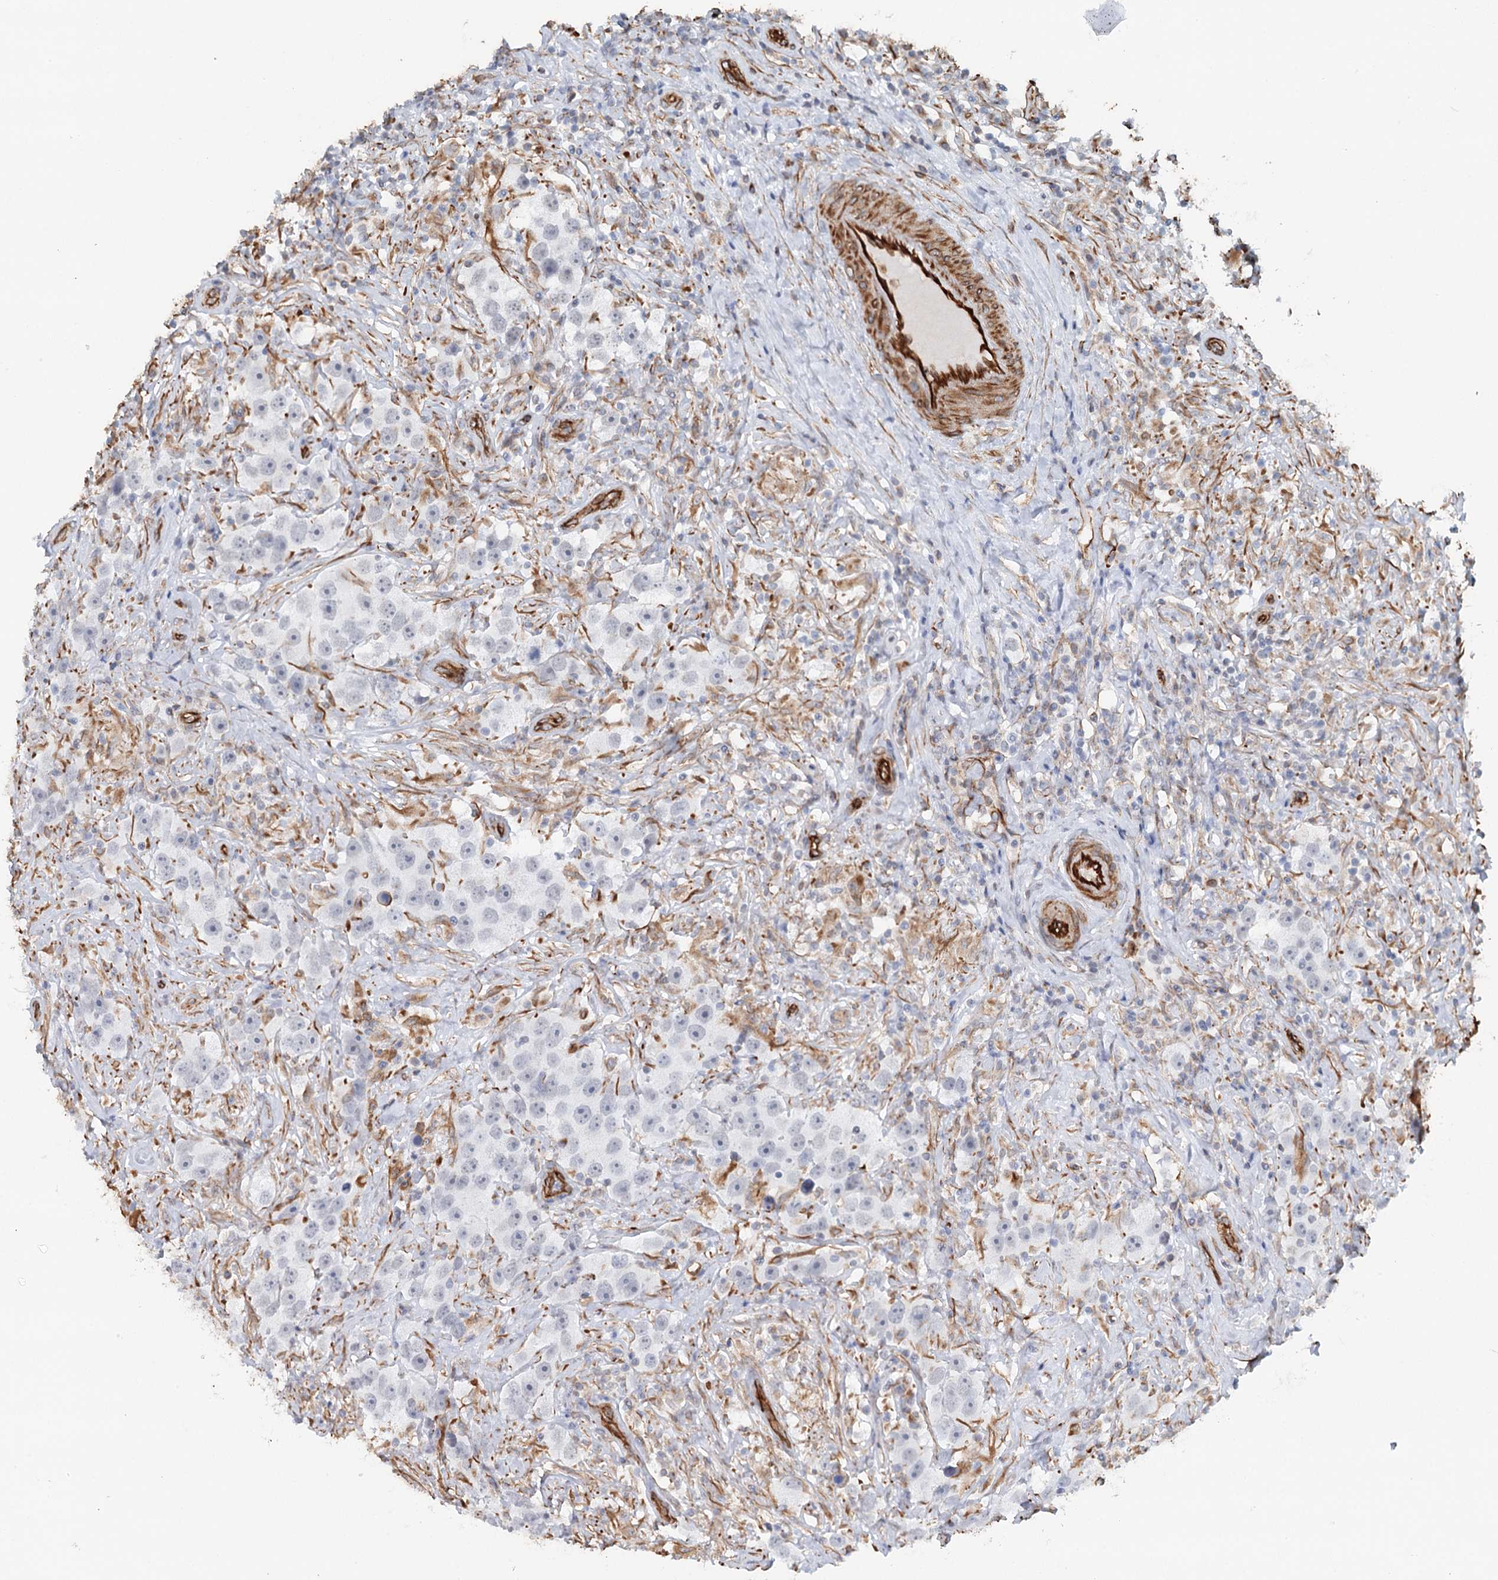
{"staining": {"intensity": "negative", "quantity": "none", "location": "none"}, "tissue": "testis cancer", "cell_type": "Tumor cells", "image_type": "cancer", "snomed": [{"axis": "morphology", "description": "Seminoma, NOS"}, {"axis": "topography", "description": "Testis"}], "caption": "A photomicrograph of human testis cancer is negative for staining in tumor cells.", "gene": "SYNPO", "patient": {"sex": "male", "age": 49}}